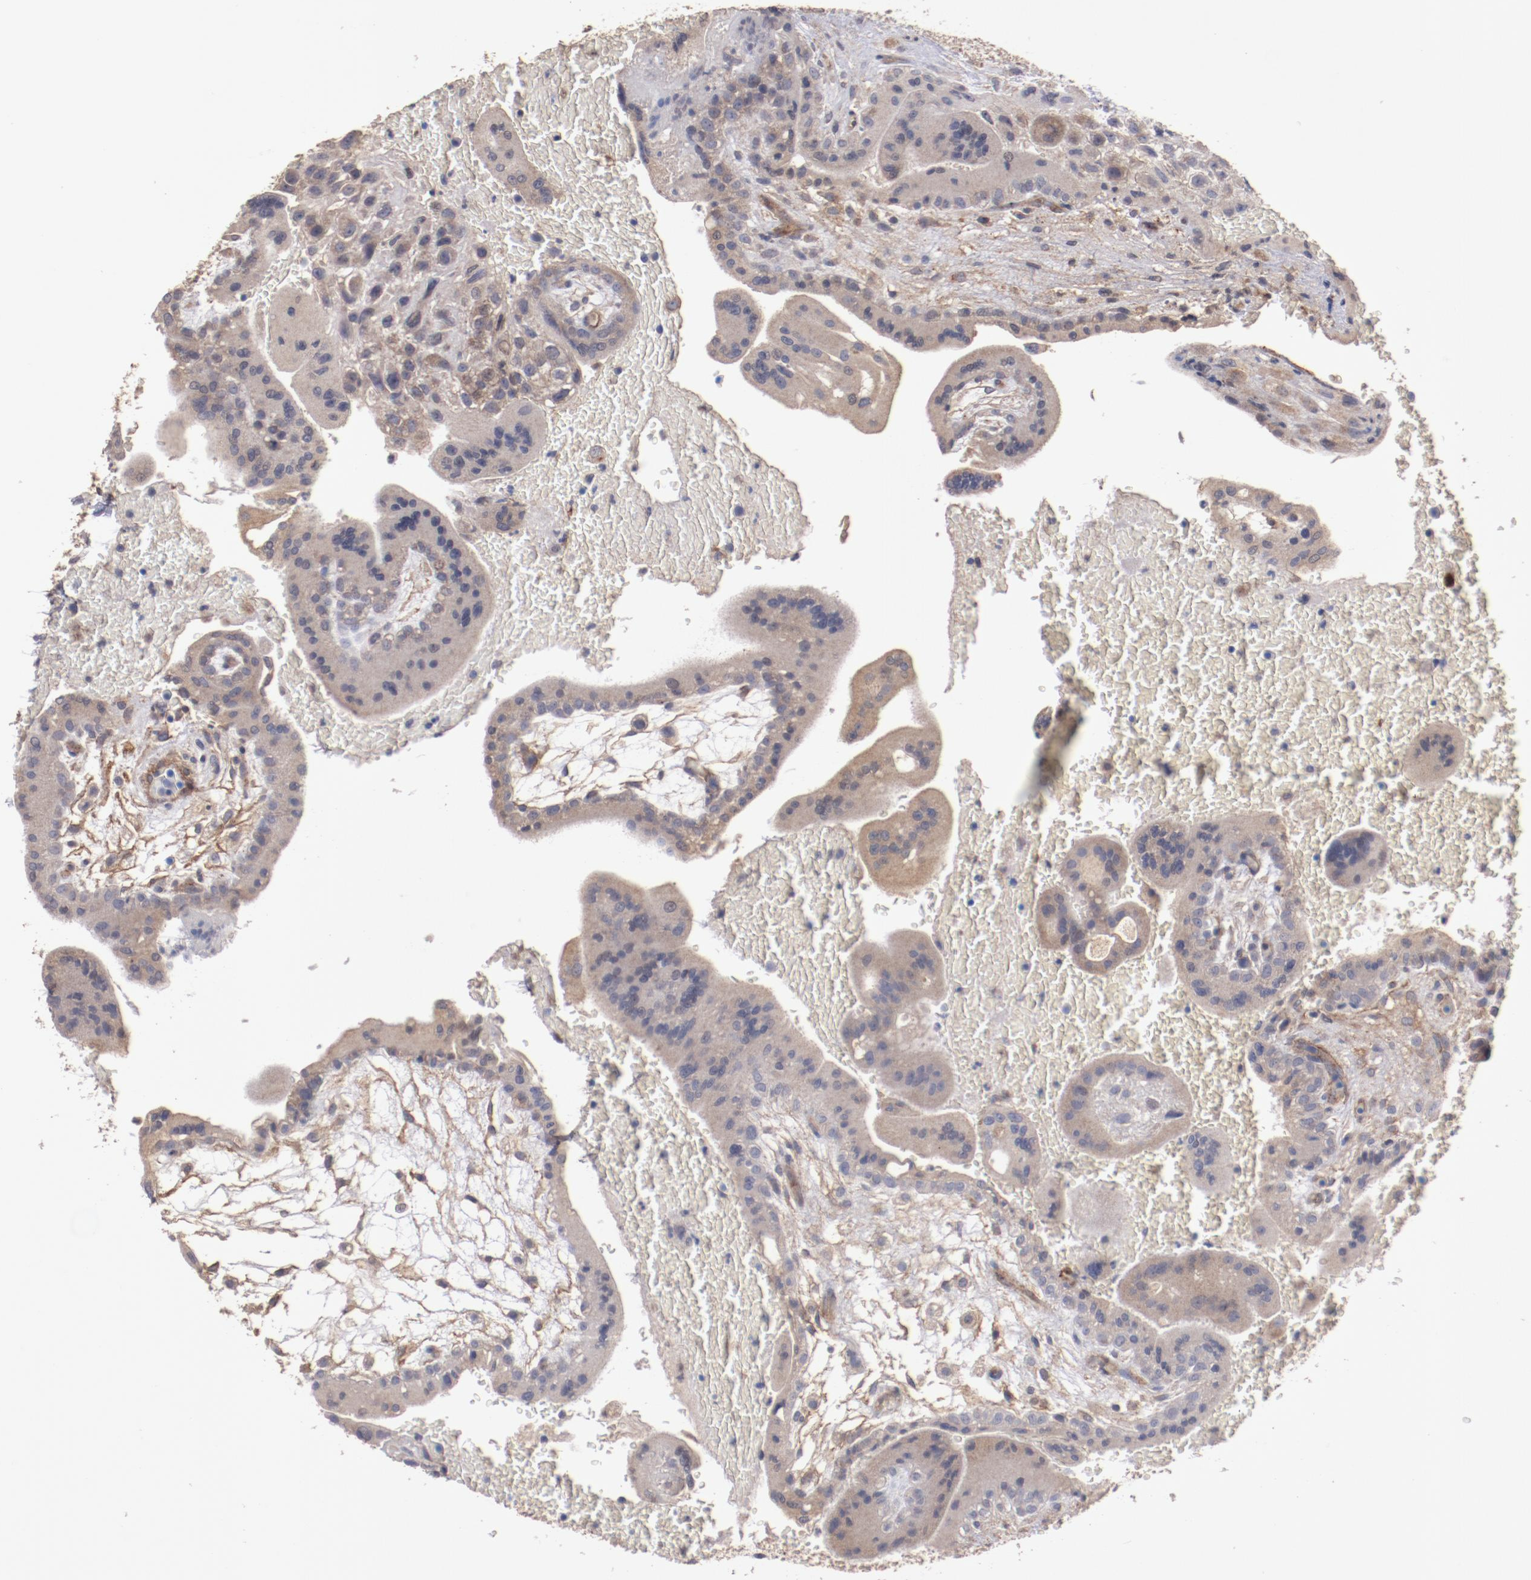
{"staining": {"intensity": "moderate", "quantity": ">75%", "location": "cytoplasmic/membranous"}, "tissue": "placenta", "cell_type": "Decidual cells", "image_type": "normal", "snomed": [{"axis": "morphology", "description": "Normal tissue, NOS"}, {"axis": "topography", "description": "Placenta"}], "caption": "DAB immunohistochemical staining of benign human placenta exhibits moderate cytoplasmic/membranous protein expression in approximately >75% of decidual cells.", "gene": "DIPK2B", "patient": {"sex": "female", "age": 35}}